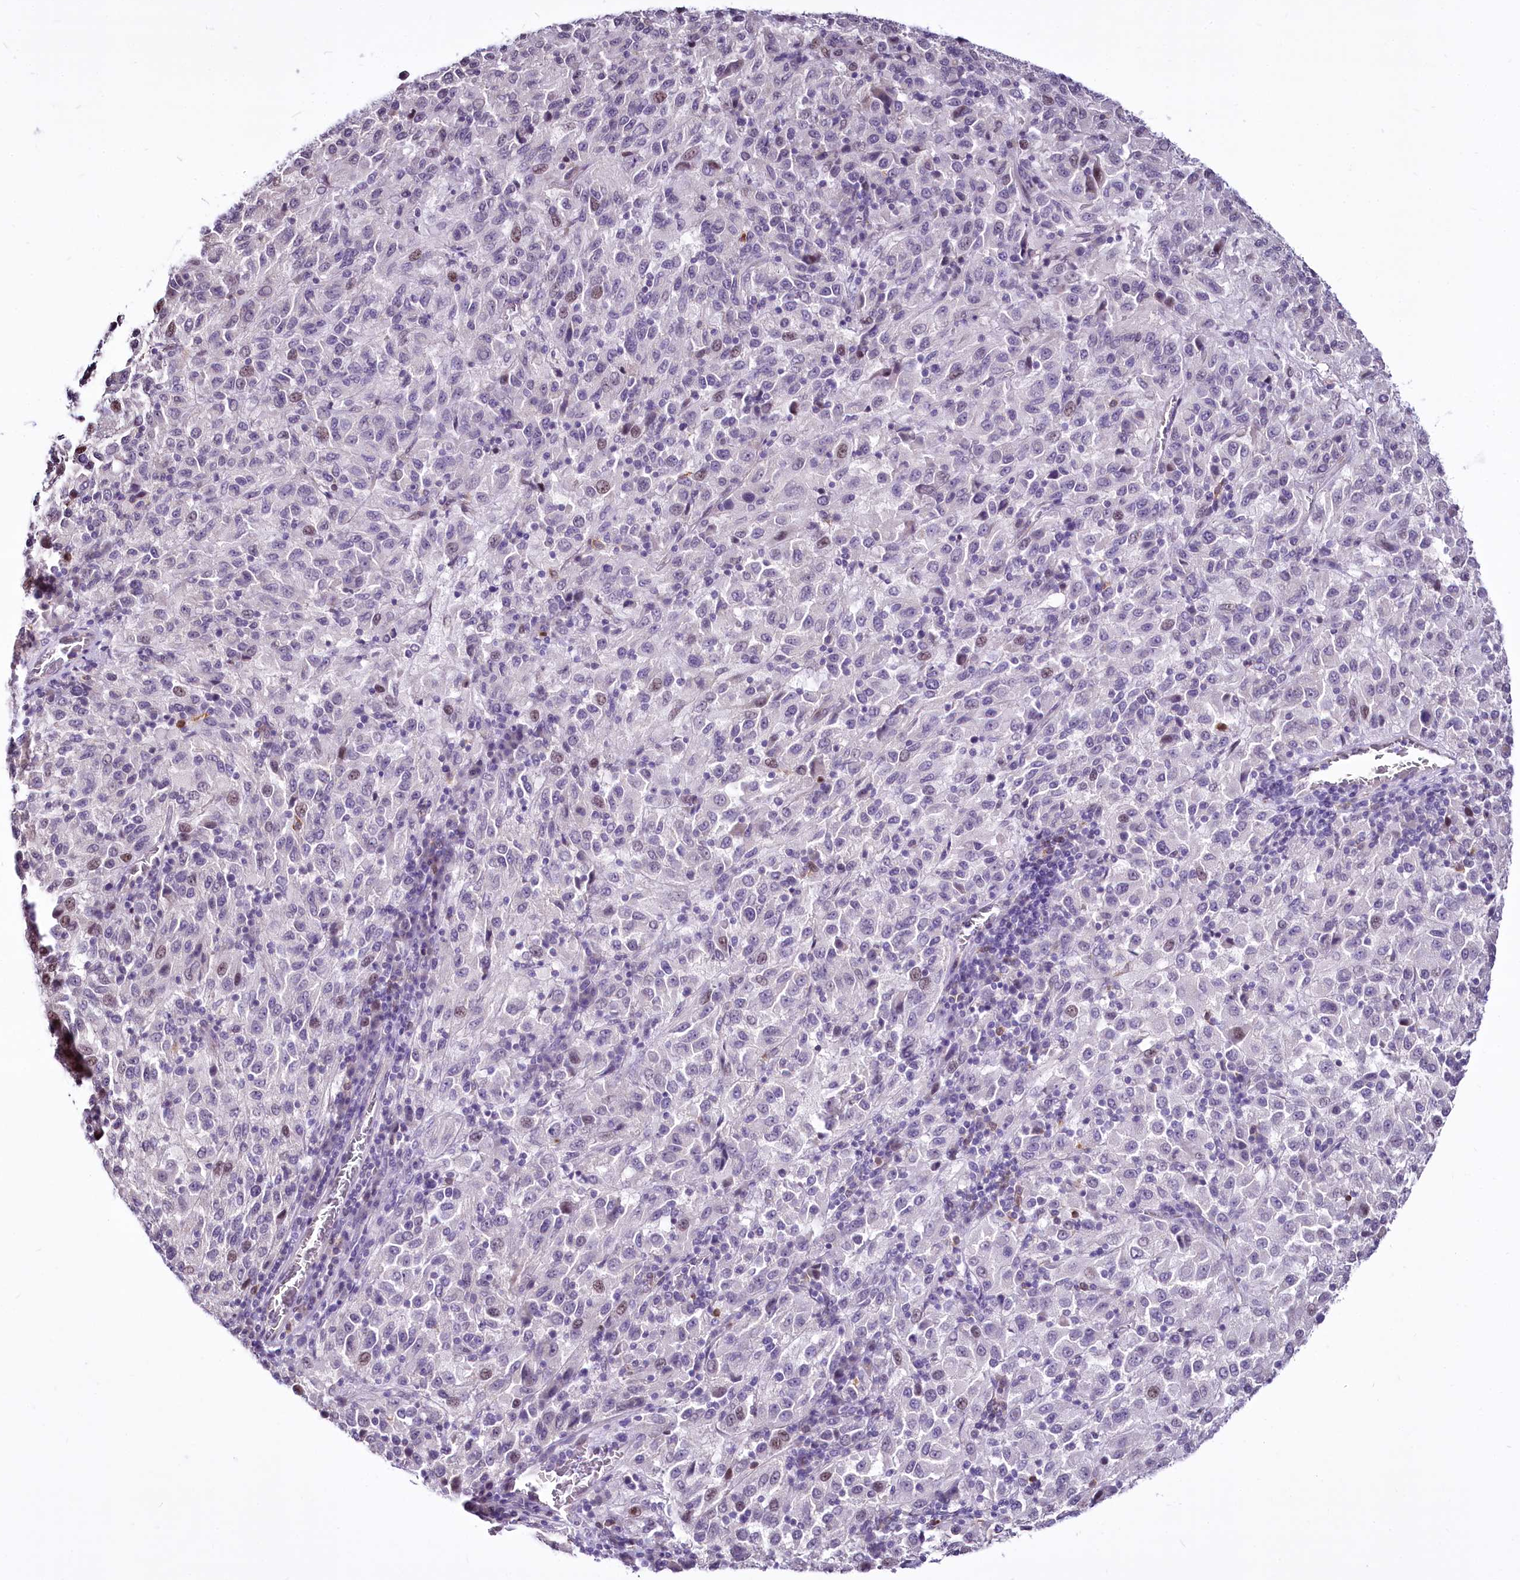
{"staining": {"intensity": "negative", "quantity": "none", "location": "none"}, "tissue": "melanoma", "cell_type": "Tumor cells", "image_type": "cancer", "snomed": [{"axis": "morphology", "description": "Malignant melanoma, Metastatic site"}, {"axis": "topography", "description": "Lung"}], "caption": "Protein analysis of melanoma shows no significant staining in tumor cells.", "gene": "BANK1", "patient": {"sex": "male", "age": 64}}